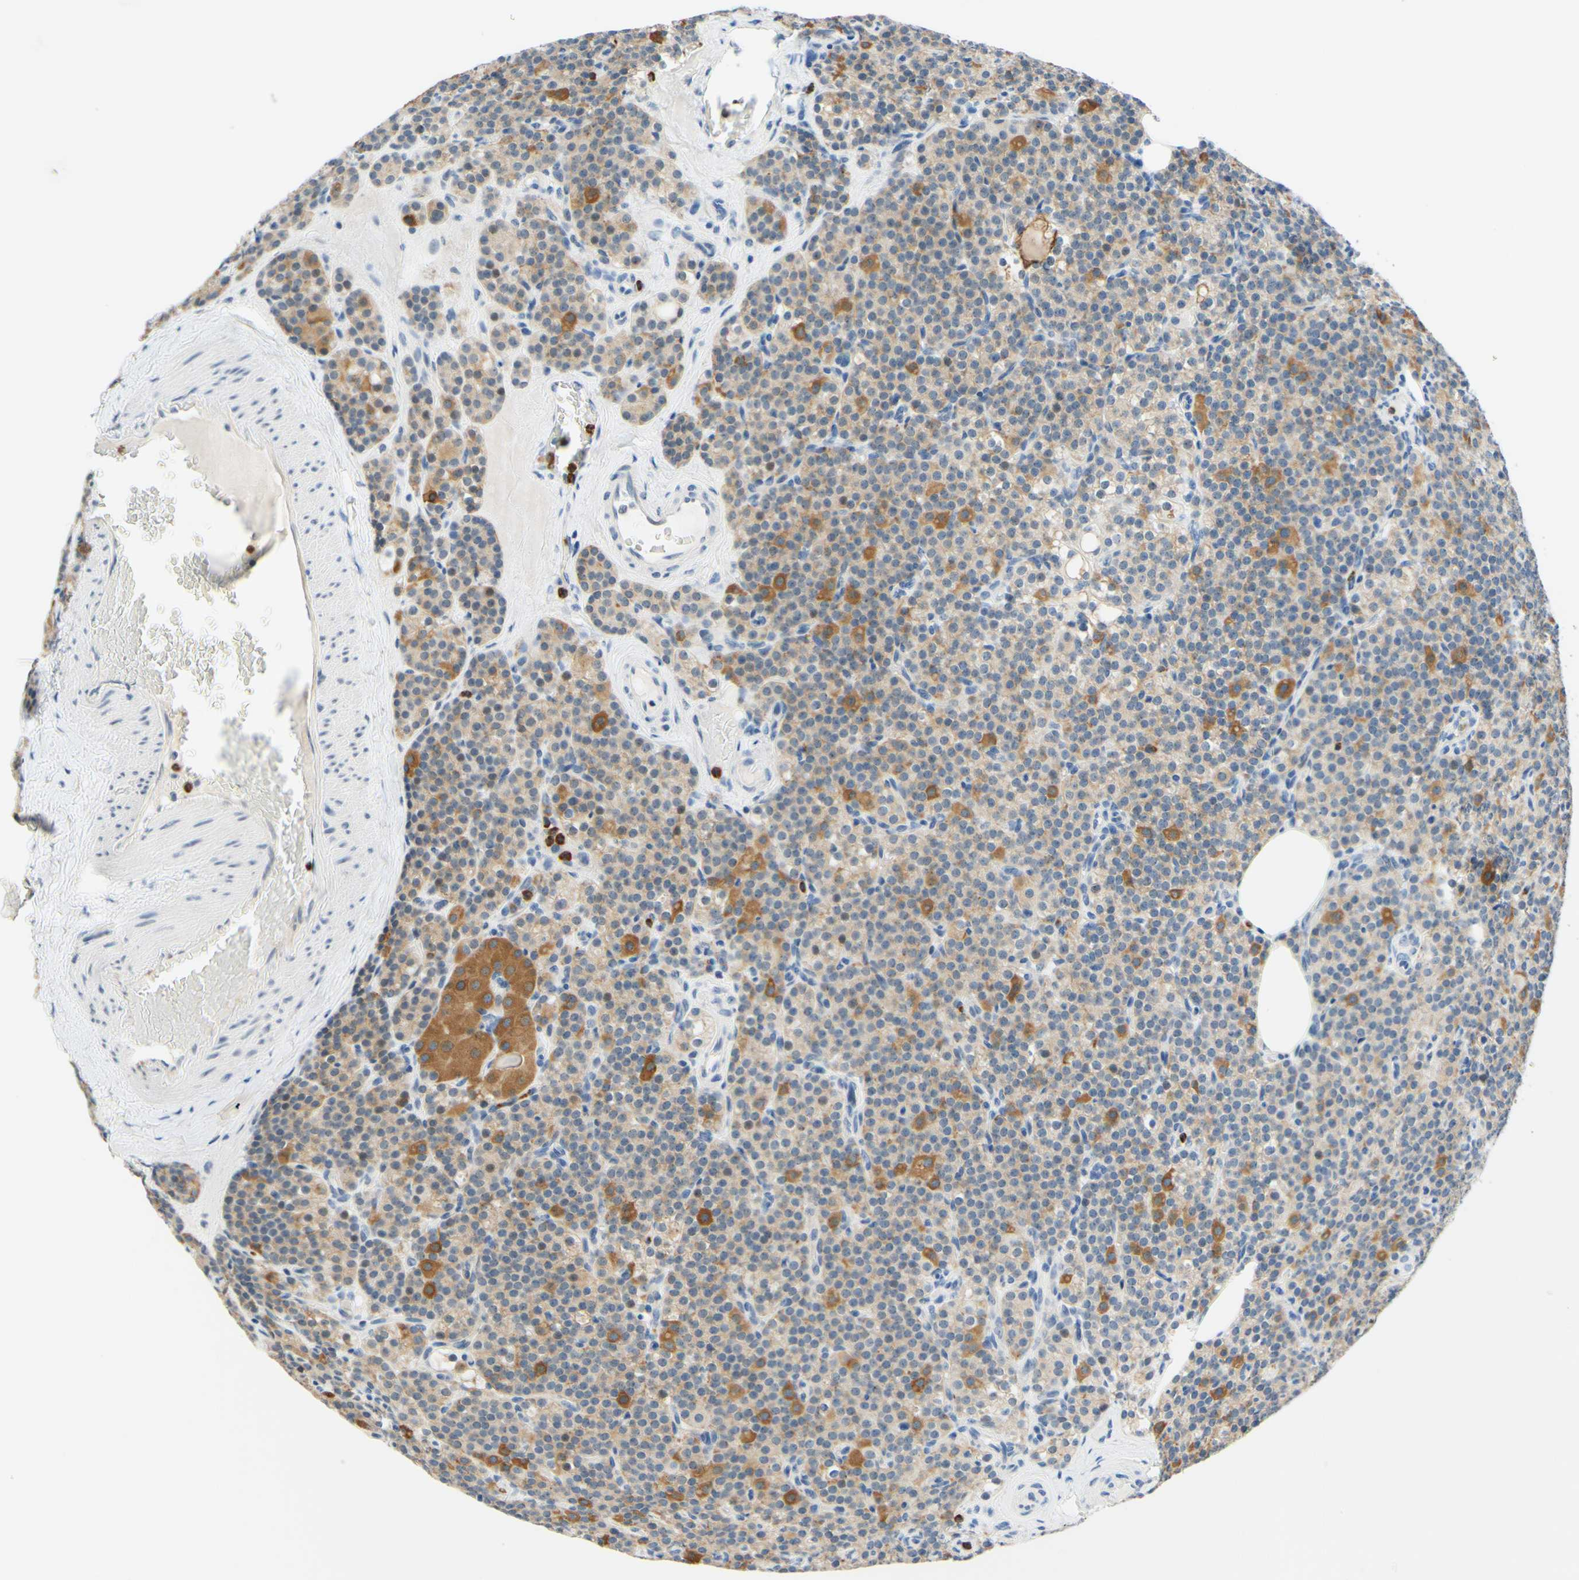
{"staining": {"intensity": "moderate", "quantity": ">75%", "location": "cytoplasmic/membranous"}, "tissue": "parathyroid gland", "cell_type": "Glandular cells", "image_type": "normal", "snomed": [{"axis": "morphology", "description": "Normal tissue, NOS"}, {"axis": "topography", "description": "Parathyroid gland"}], "caption": "Moderate cytoplasmic/membranous expression is appreciated in approximately >75% of glandular cells in normal parathyroid gland. (brown staining indicates protein expression, while blue staining denotes nuclei).", "gene": "TREM2", "patient": {"sex": "female", "age": 57}}